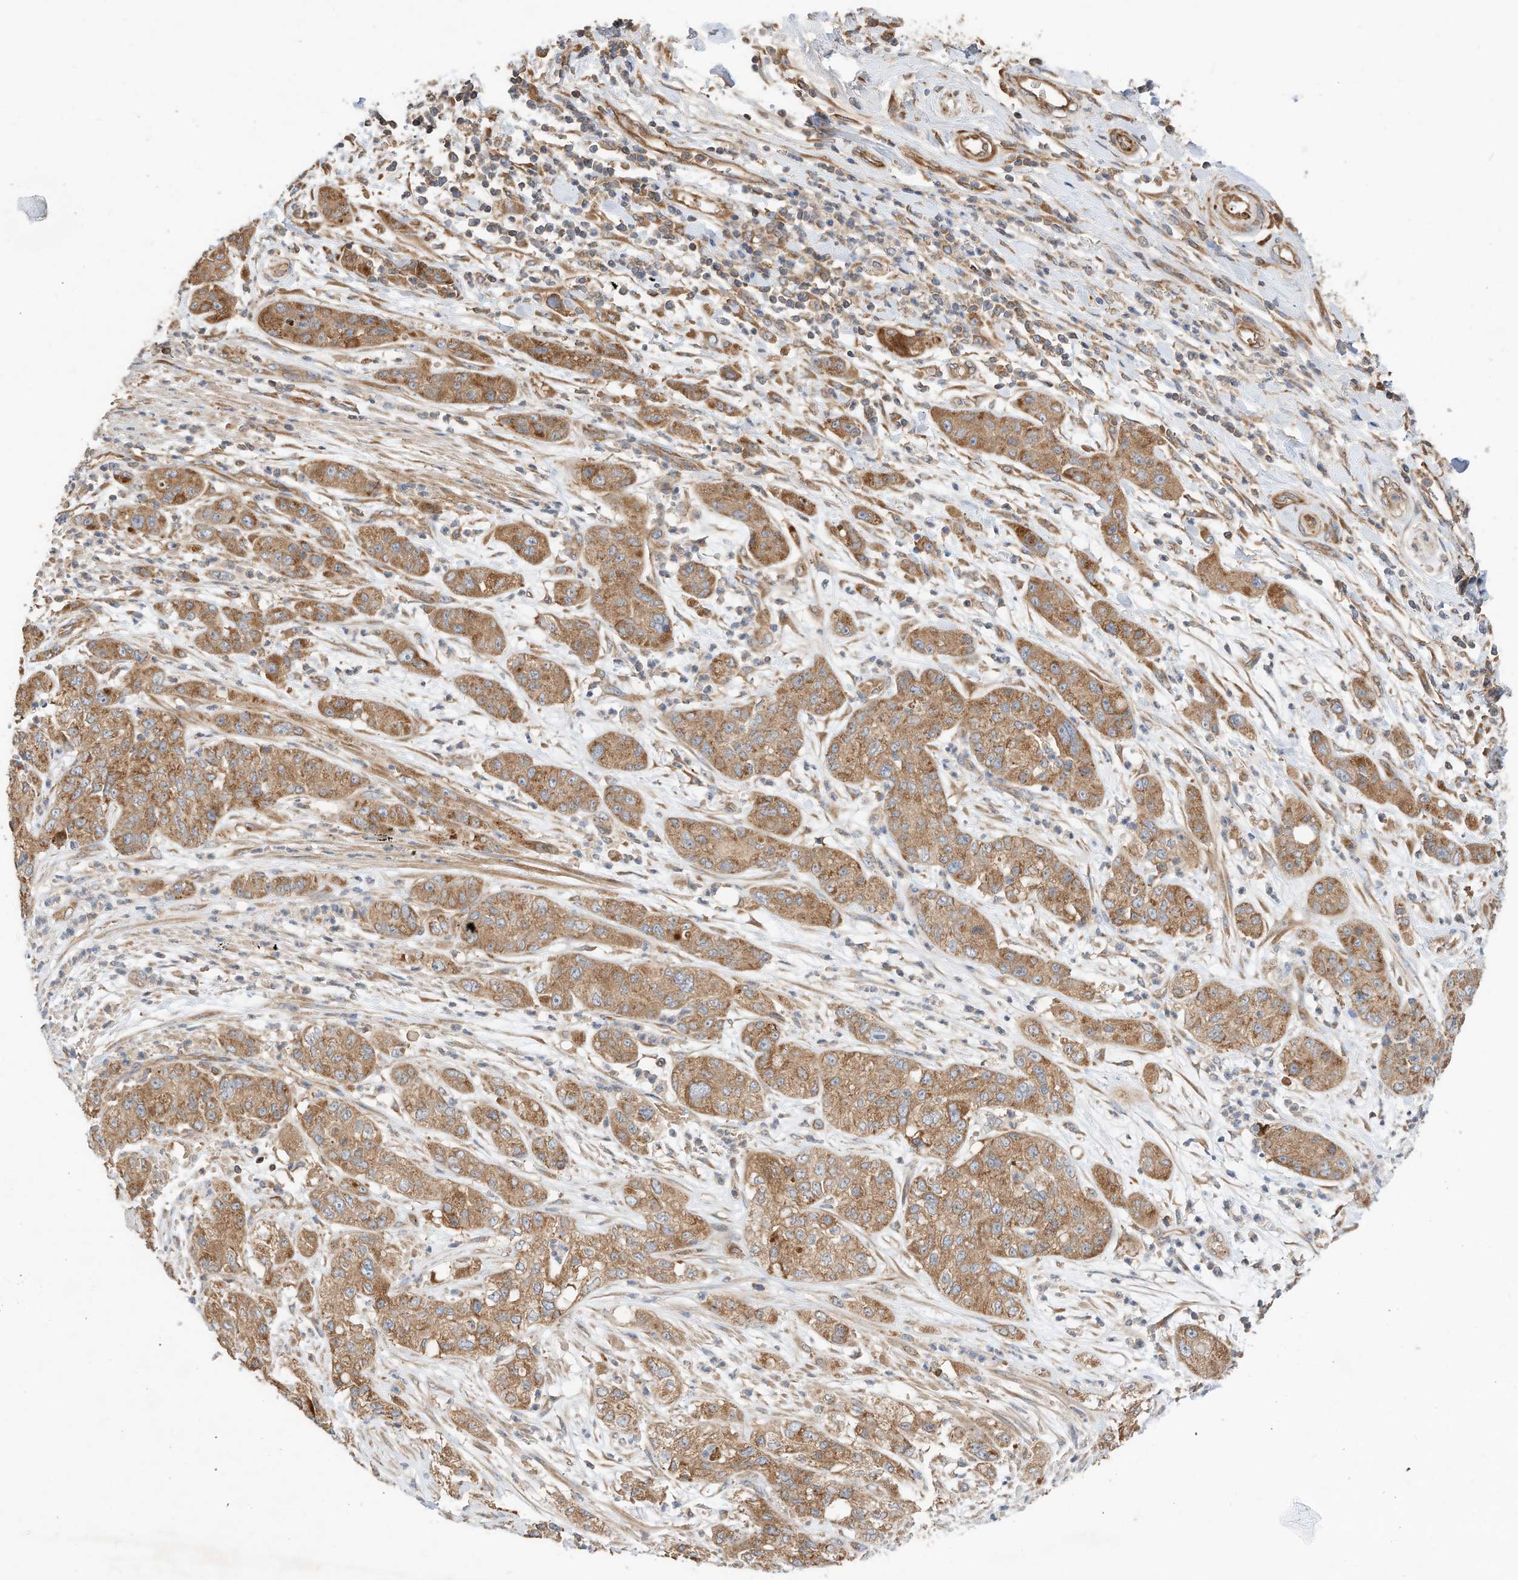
{"staining": {"intensity": "strong", "quantity": ">75%", "location": "cytoplasmic/membranous"}, "tissue": "pancreatic cancer", "cell_type": "Tumor cells", "image_type": "cancer", "snomed": [{"axis": "morphology", "description": "Adenocarcinoma, NOS"}, {"axis": "topography", "description": "Pancreas"}], "caption": "A histopathology image of human pancreatic cancer stained for a protein displays strong cytoplasmic/membranous brown staining in tumor cells.", "gene": "CPAMD8", "patient": {"sex": "female", "age": 78}}